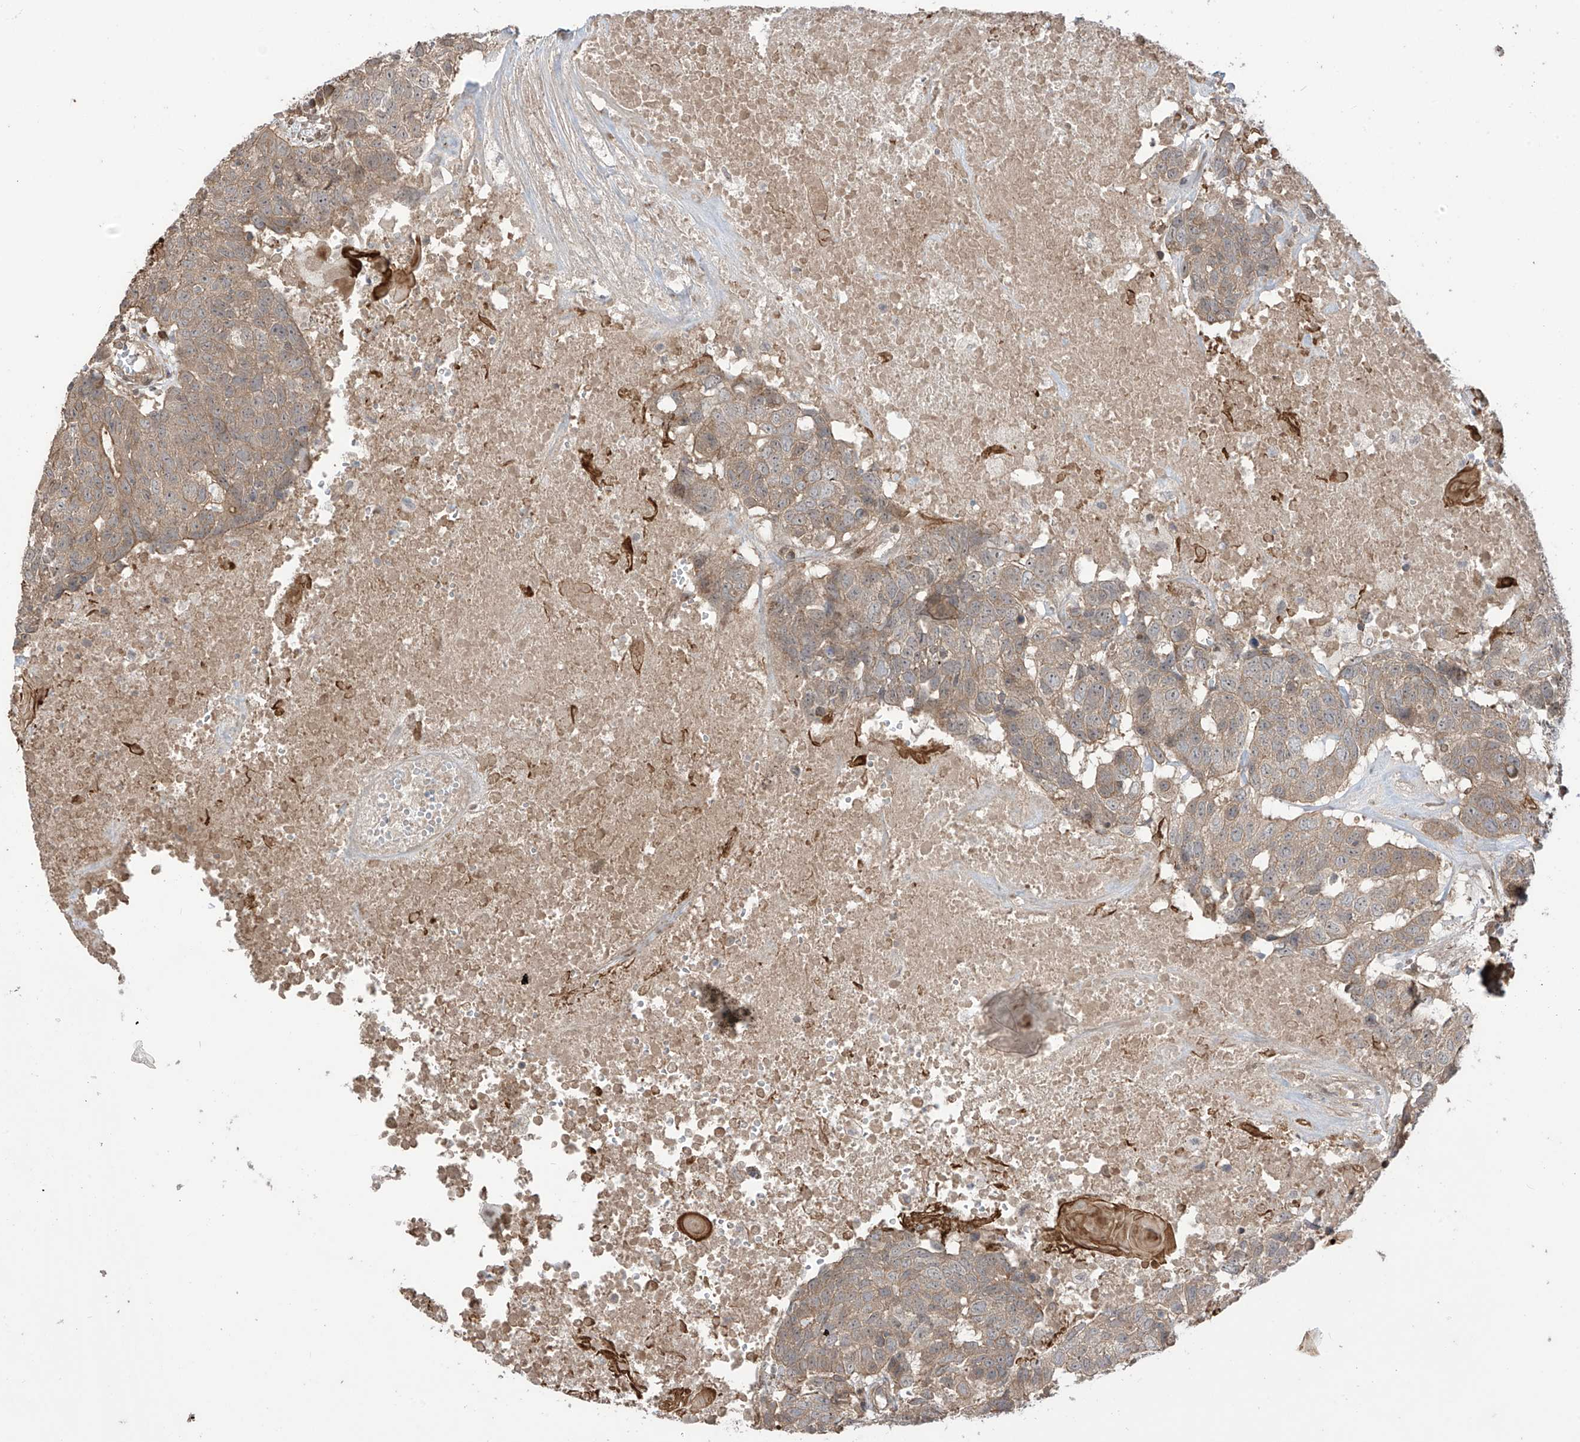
{"staining": {"intensity": "weak", "quantity": ">75%", "location": "cytoplasmic/membranous"}, "tissue": "head and neck cancer", "cell_type": "Tumor cells", "image_type": "cancer", "snomed": [{"axis": "morphology", "description": "Squamous cell carcinoma, NOS"}, {"axis": "topography", "description": "Head-Neck"}], "caption": "Human head and neck cancer stained with a brown dye displays weak cytoplasmic/membranous positive expression in about >75% of tumor cells.", "gene": "LRRC74A", "patient": {"sex": "male", "age": 66}}